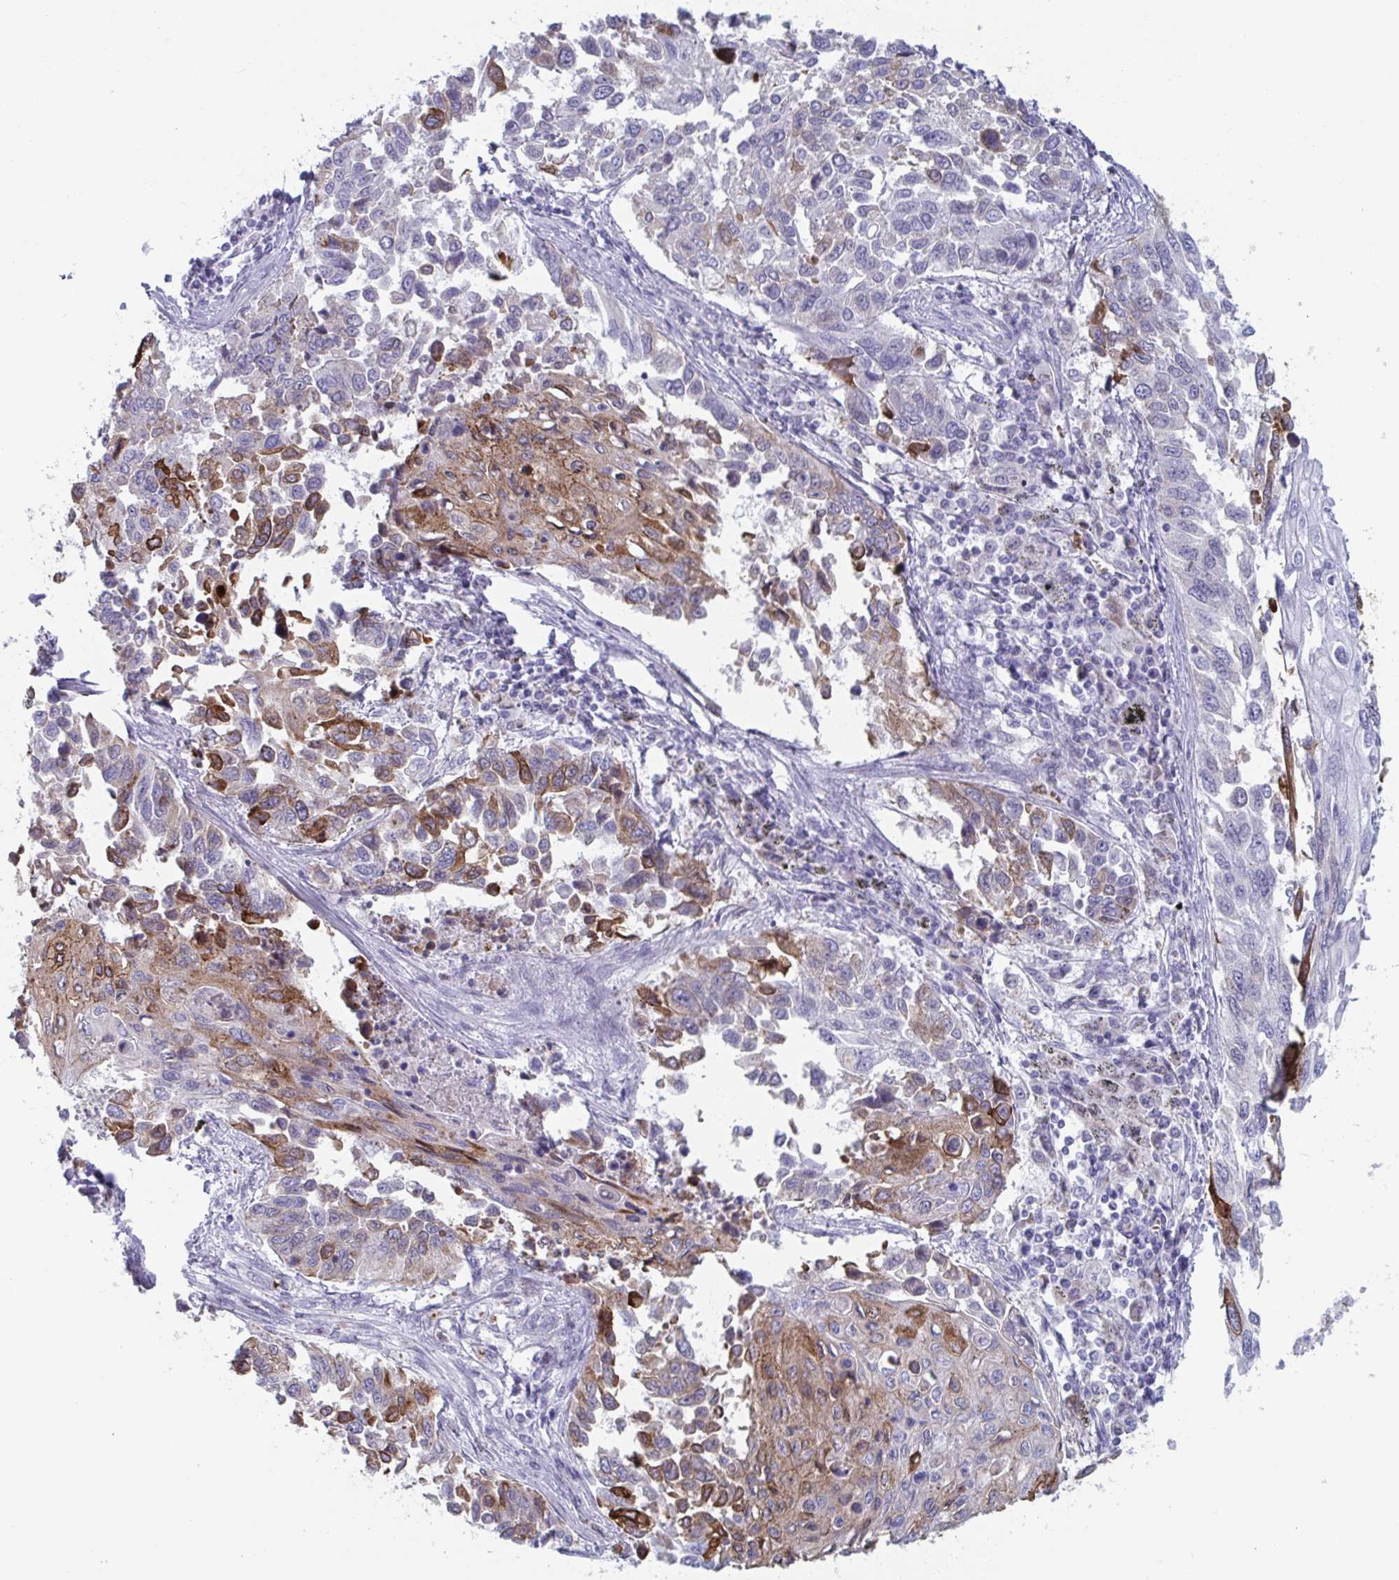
{"staining": {"intensity": "moderate", "quantity": "<25%", "location": "cytoplasmic/membranous"}, "tissue": "lung cancer", "cell_type": "Tumor cells", "image_type": "cancer", "snomed": [{"axis": "morphology", "description": "Squamous cell carcinoma, NOS"}, {"axis": "topography", "description": "Lung"}], "caption": "High-magnification brightfield microscopy of lung cancer stained with DAB (3,3'-diaminobenzidine) (brown) and counterstained with hematoxylin (blue). tumor cells exhibit moderate cytoplasmic/membranous staining is present in approximately<25% of cells. (DAB IHC, brown staining for protein, blue staining for nuclei).", "gene": "CYP4F11", "patient": {"sex": "male", "age": 62}}